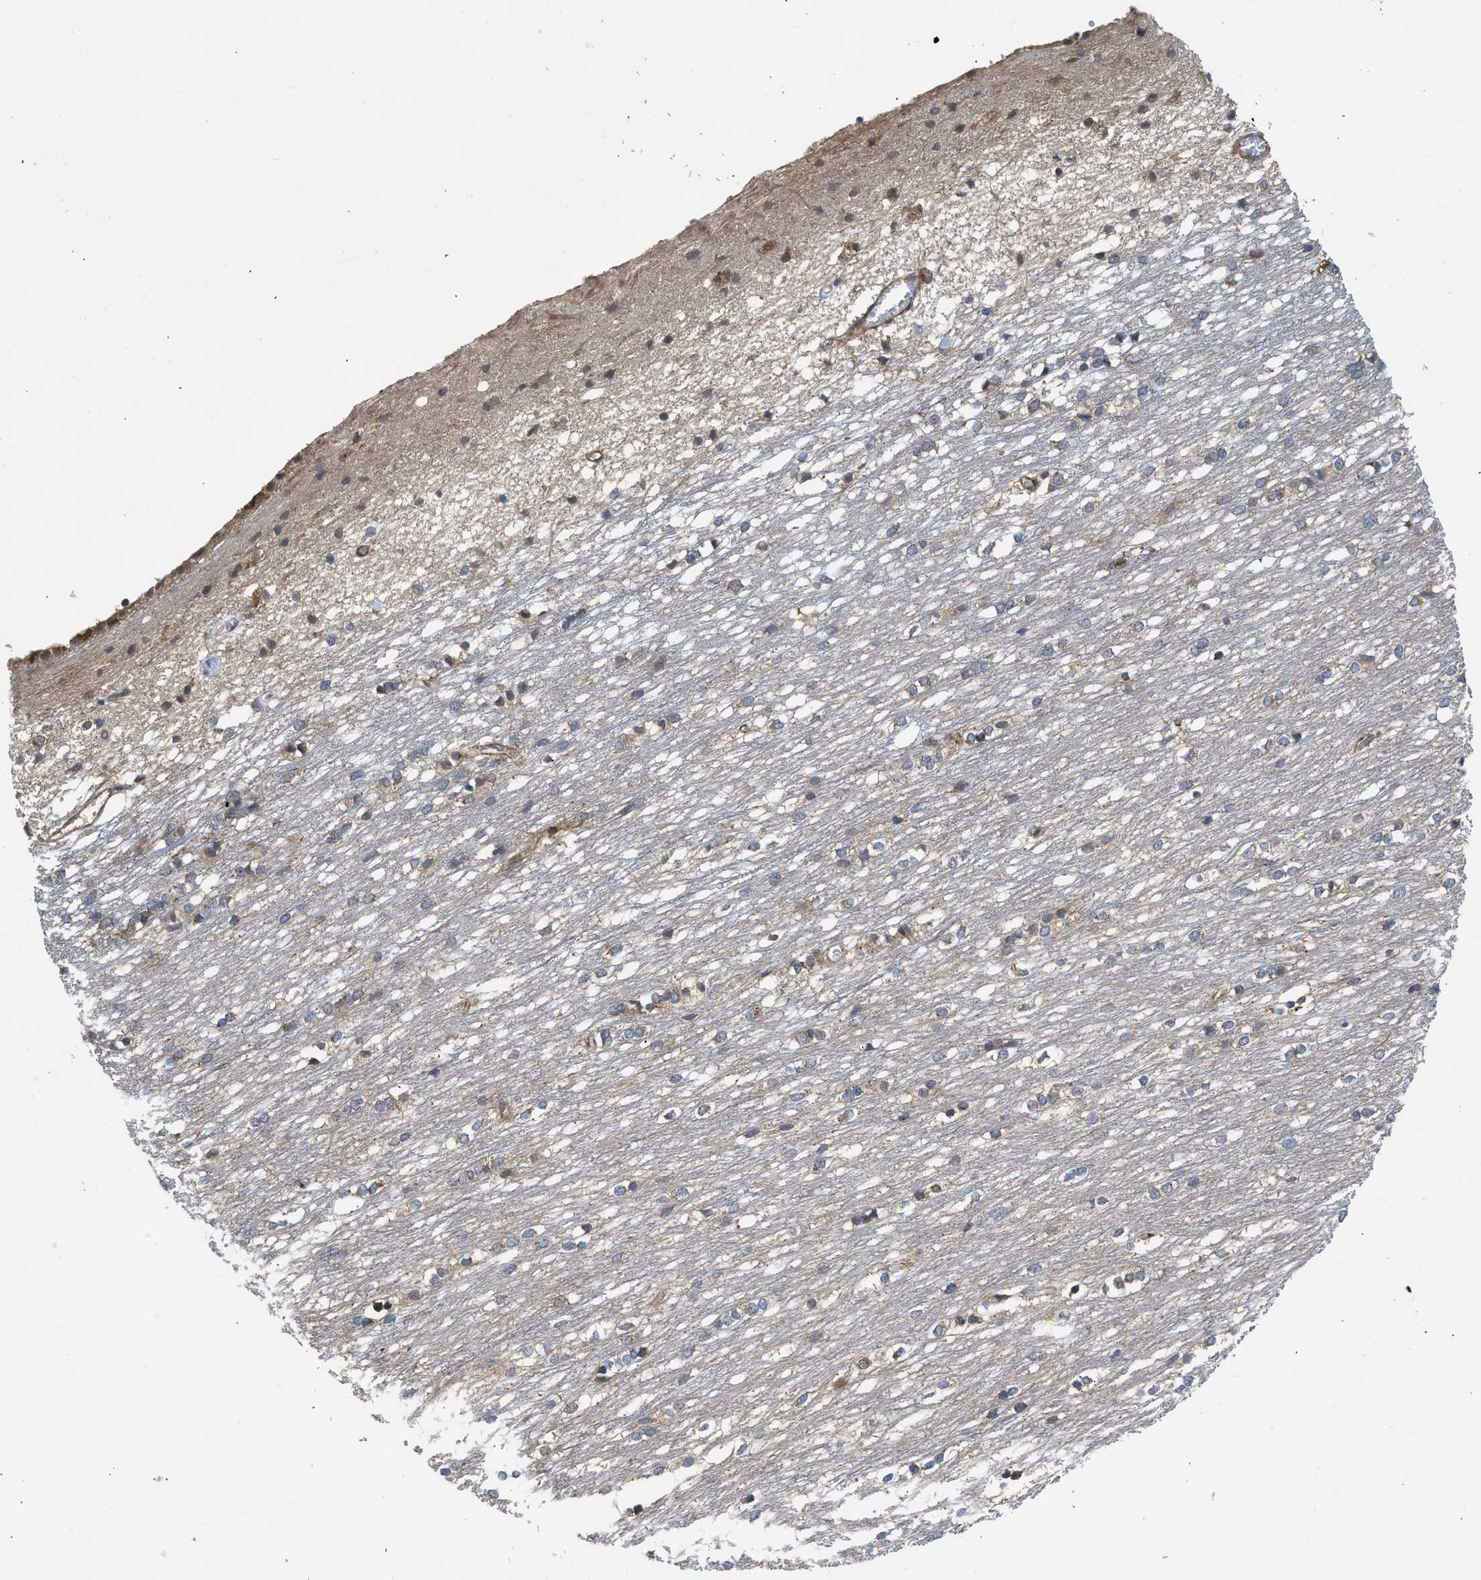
{"staining": {"intensity": "moderate", "quantity": "<25%", "location": "cytoplasmic/membranous"}, "tissue": "caudate", "cell_type": "Glial cells", "image_type": "normal", "snomed": [{"axis": "morphology", "description": "Normal tissue, NOS"}, {"axis": "topography", "description": "Lateral ventricle wall"}], "caption": "About <25% of glial cells in unremarkable caudate demonstrate moderate cytoplasmic/membranous protein expression as visualized by brown immunohistochemical staining.", "gene": "POLG2", "patient": {"sex": "female", "age": 19}}